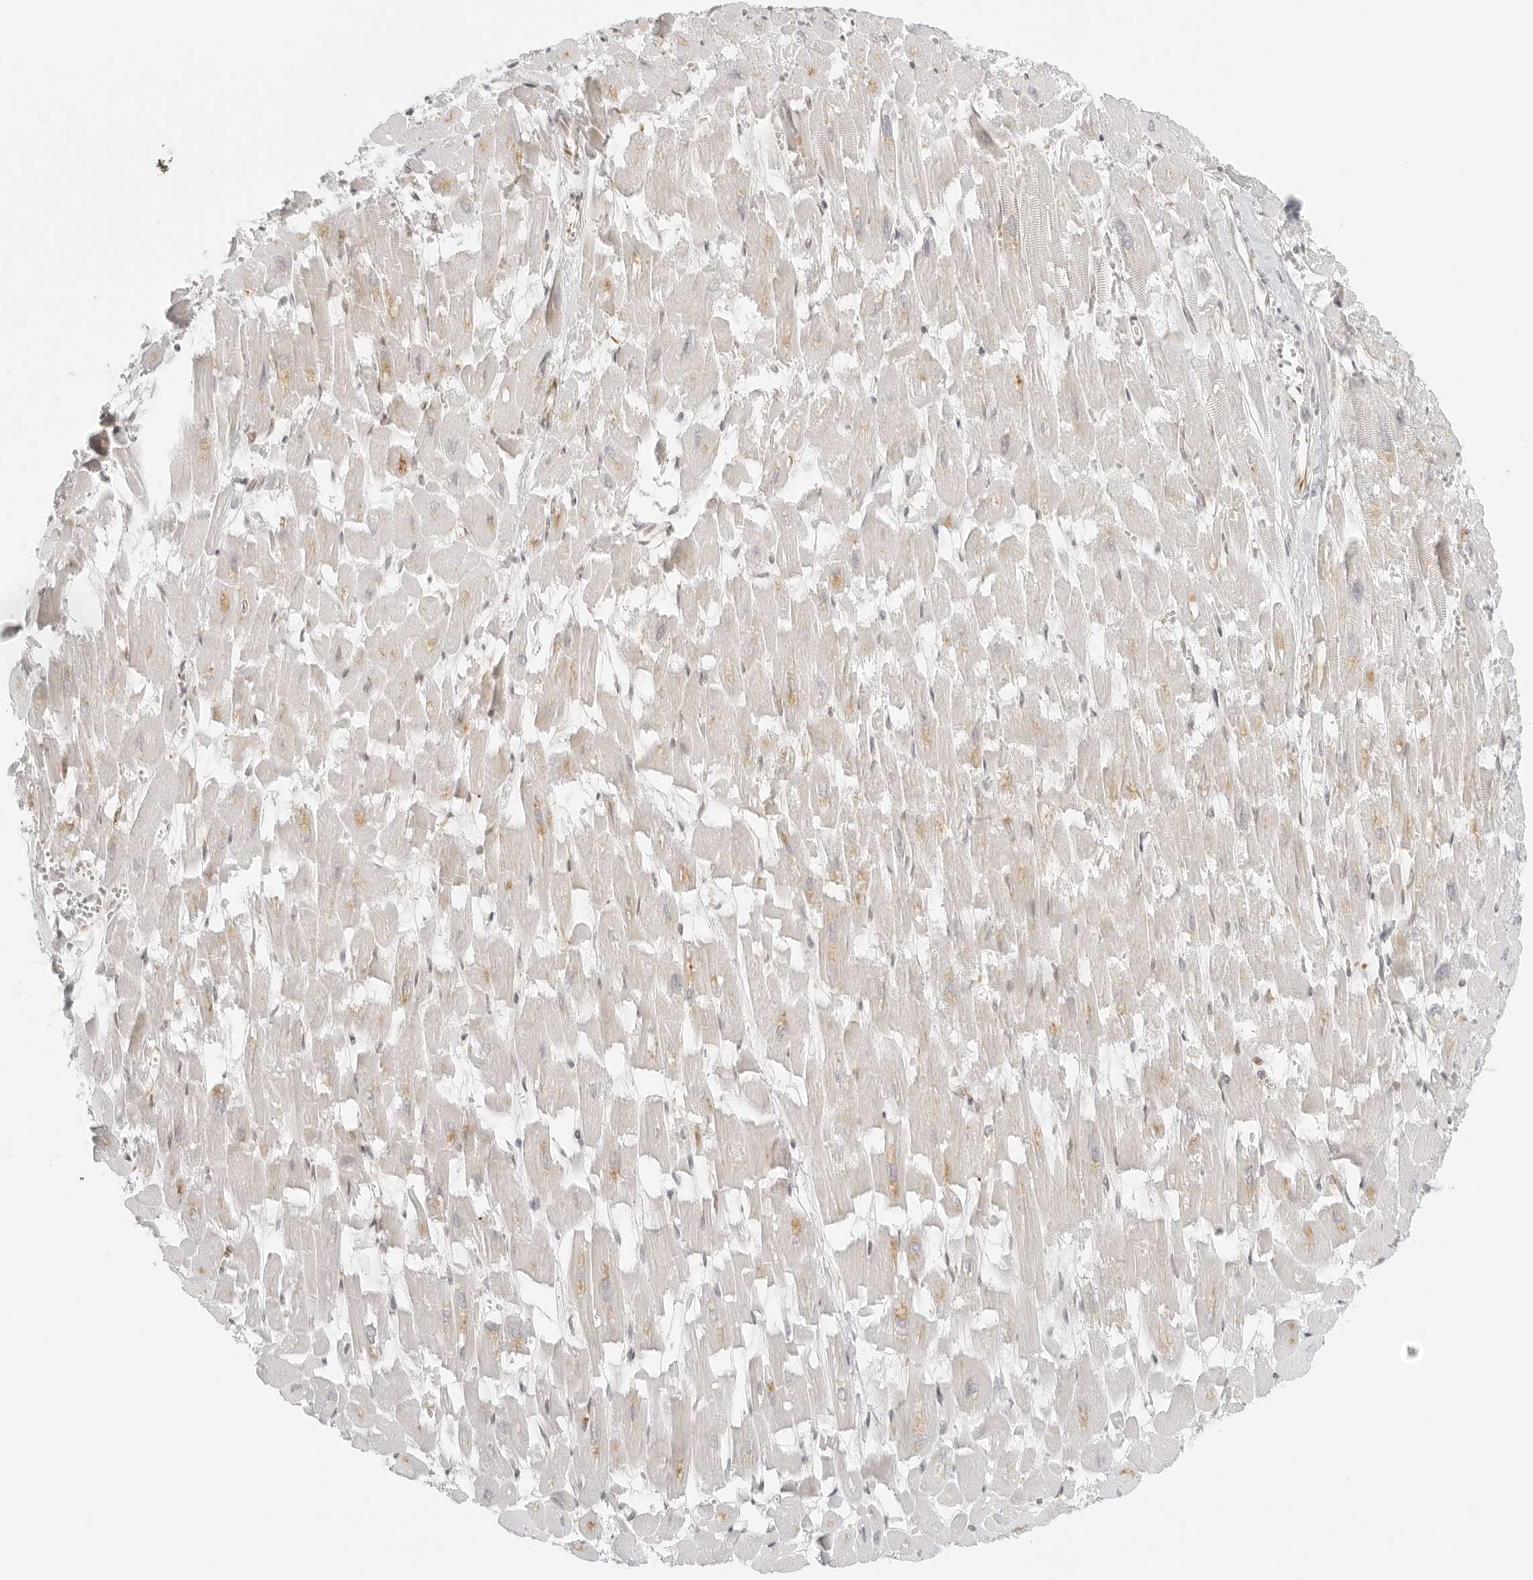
{"staining": {"intensity": "weak", "quantity": "25%-75%", "location": "cytoplasmic/membranous"}, "tissue": "heart muscle", "cell_type": "Cardiomyocytes", "image_type": "normal", "snomed": [{"axis": "morphology", "description": "Normal tissue, NOS"}, {"axis": "topography", "description": "Heart"}], "caption": "Immunohistochemical staining of benign human heart muscle shows 25%-75% levels of weak cytoplasmic/membranous protein staining in approximately 25%-75% of cardiomyocytes.", "gene": "EIF4G1", "patient": {"sex": "male", "age": 54}}